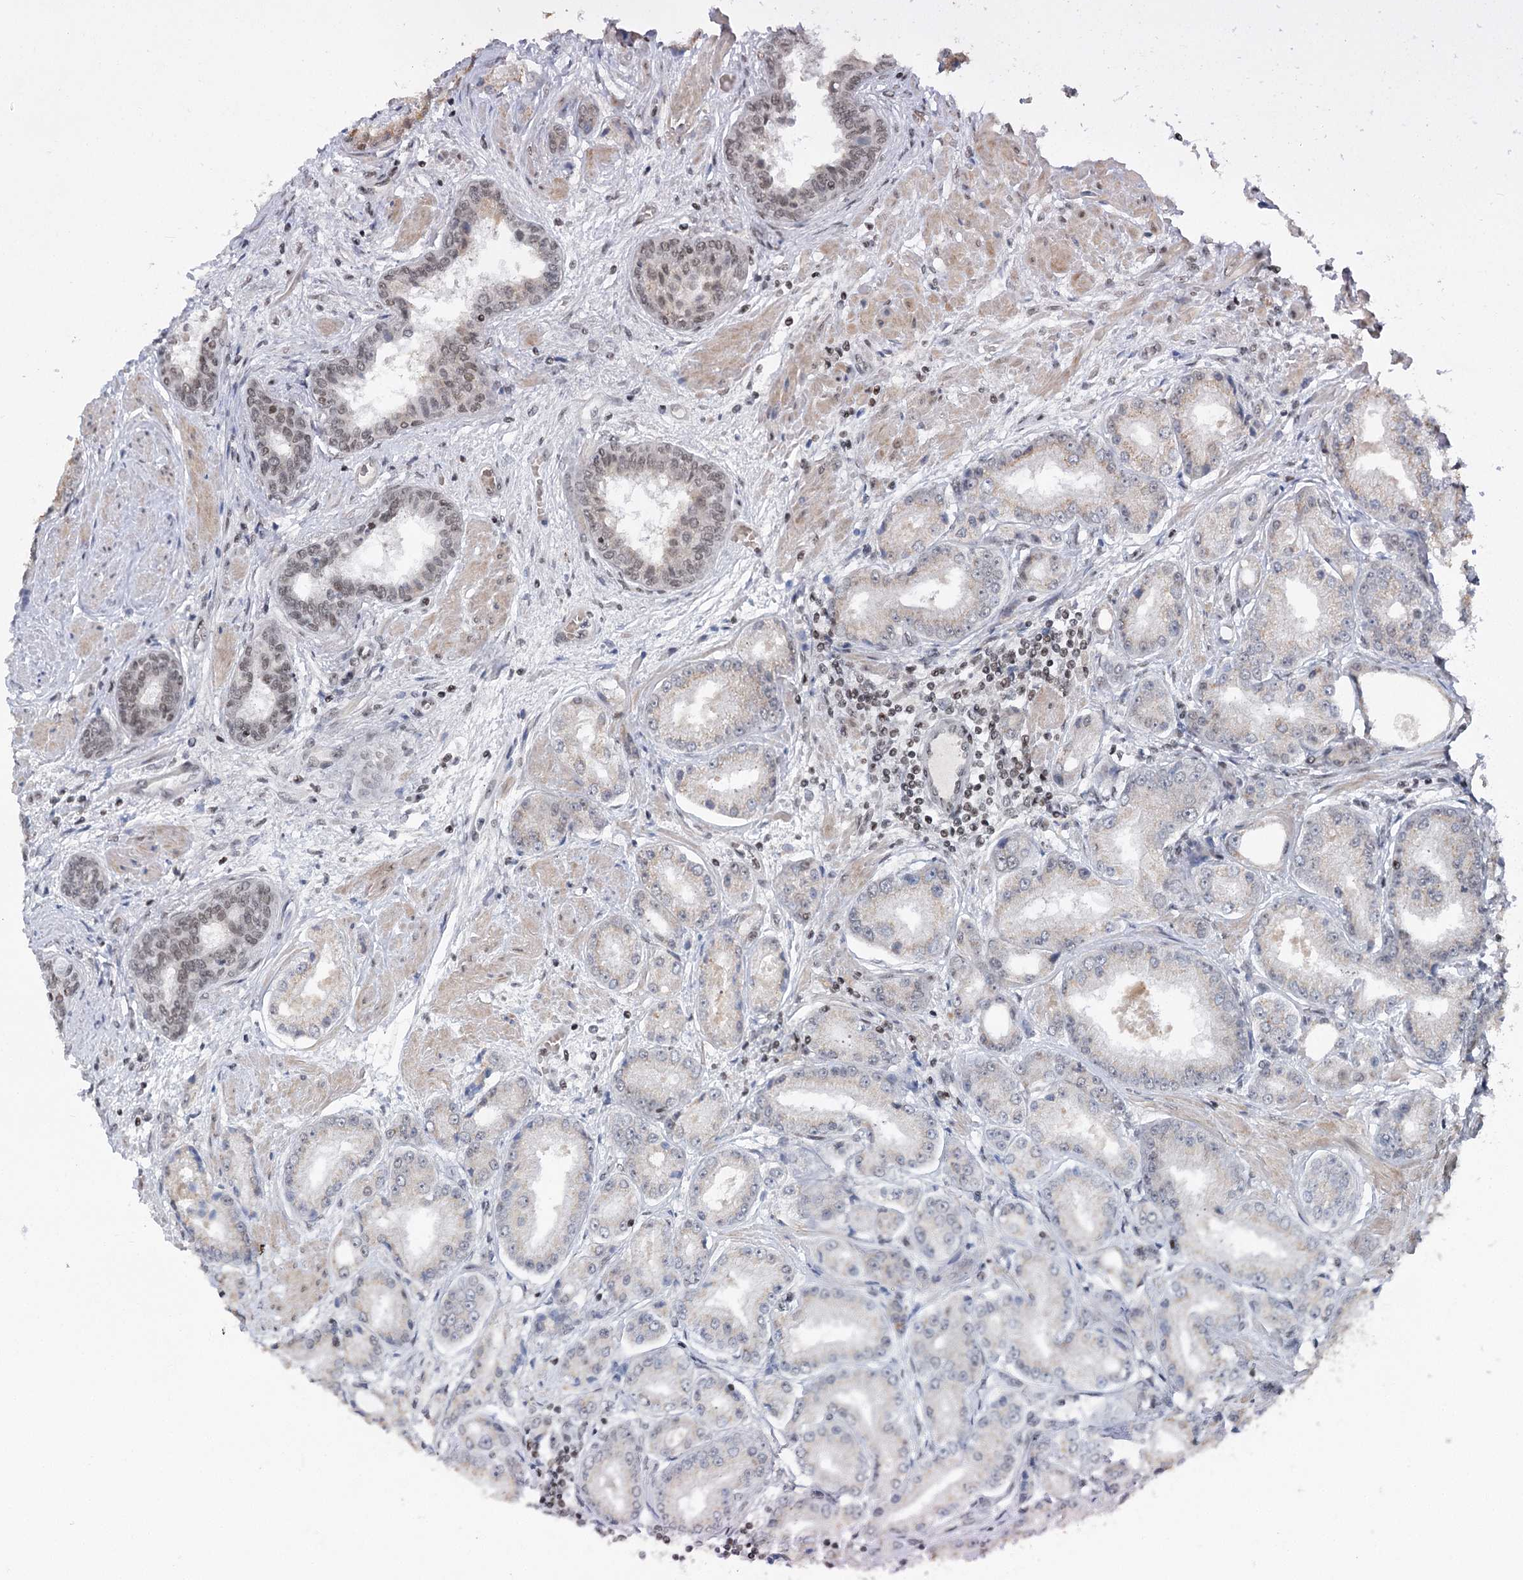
{"staining": {"intensity": "weak", "quantity": "<25%", "location": "nuclear"}, "tissue": "prostate cancer", "cell_type": "Tumor cells", "image_type": "cancer", "snomed": [{"axis": "morphology", "description": "Adenocarcinoma, High grade"}, {"axis": "topography", "description": "Prostate"}], "caption": "Immunohistochemistry of human prostate cancer displays no staining in tumor cells. (DAB IHC with hematoxylin counter stain).", "gene": "CGGBP1", "patient": {"sex": "male", "age": 59}}